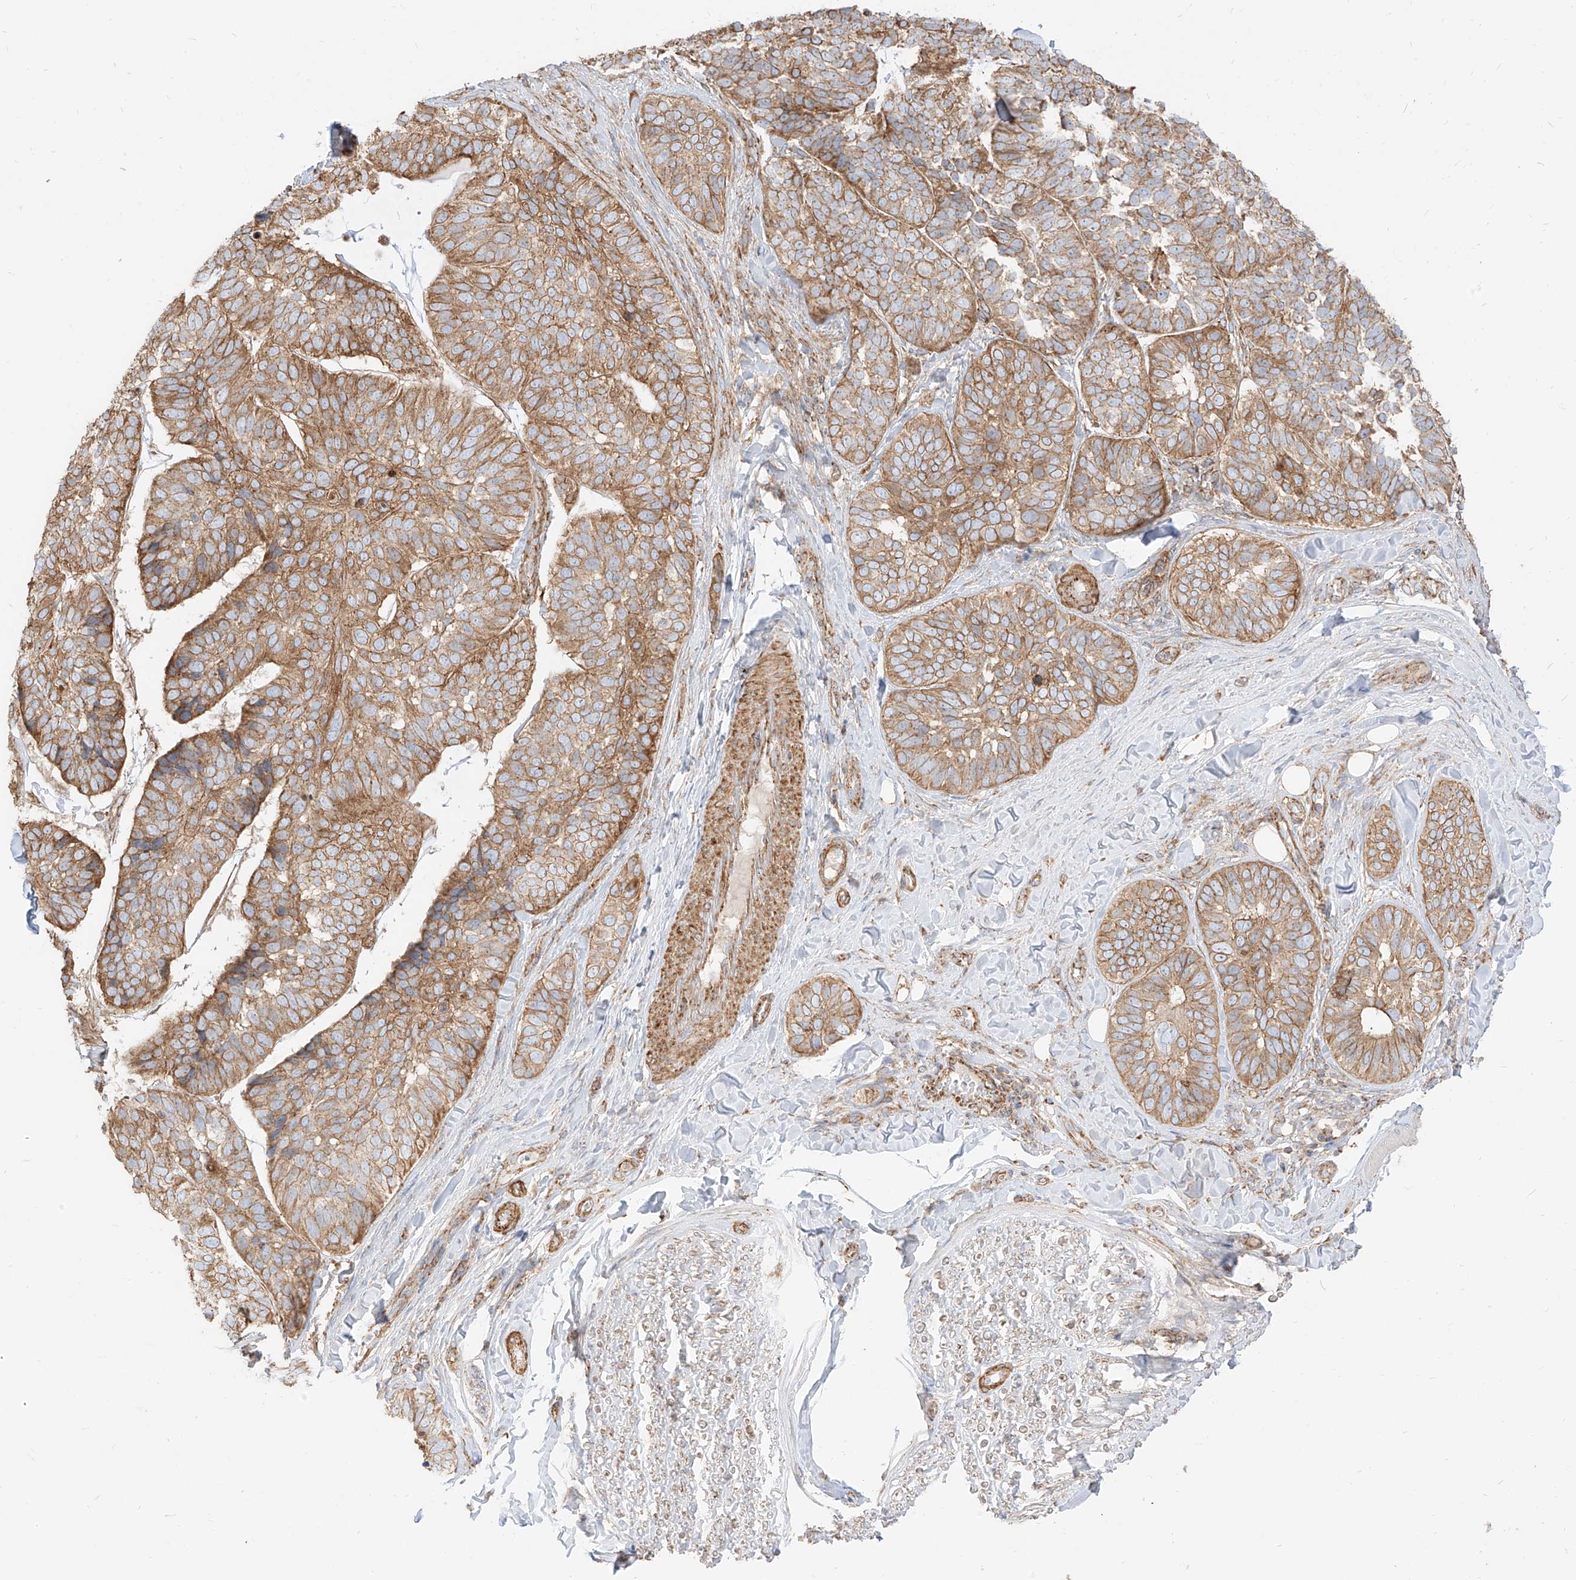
{"staining": {"intensity": "moderate", "quantity": ">75%", "location": "cytoplasmic/membranous"}, "tissue": "skin cancer", "cell_type": "Tumor cells", "image_type": "cancer", "snomed": [{"axis": "morphology", "description": "Basal cell carcinoma"}, {"axis": "topography", "description": "Skin"}], "caption": "Protein staining by IHC reveals moderate cytoplasmic/membranous expression in about >75% of tumor cells in skin basal cell carcinoma. (Stains: DAB in brown, nuclei in blue, Microscopy: brightfield microscopy at high magnification).", "gene": "PLCL1", "patient": {"sex": "male", "age": 62}}